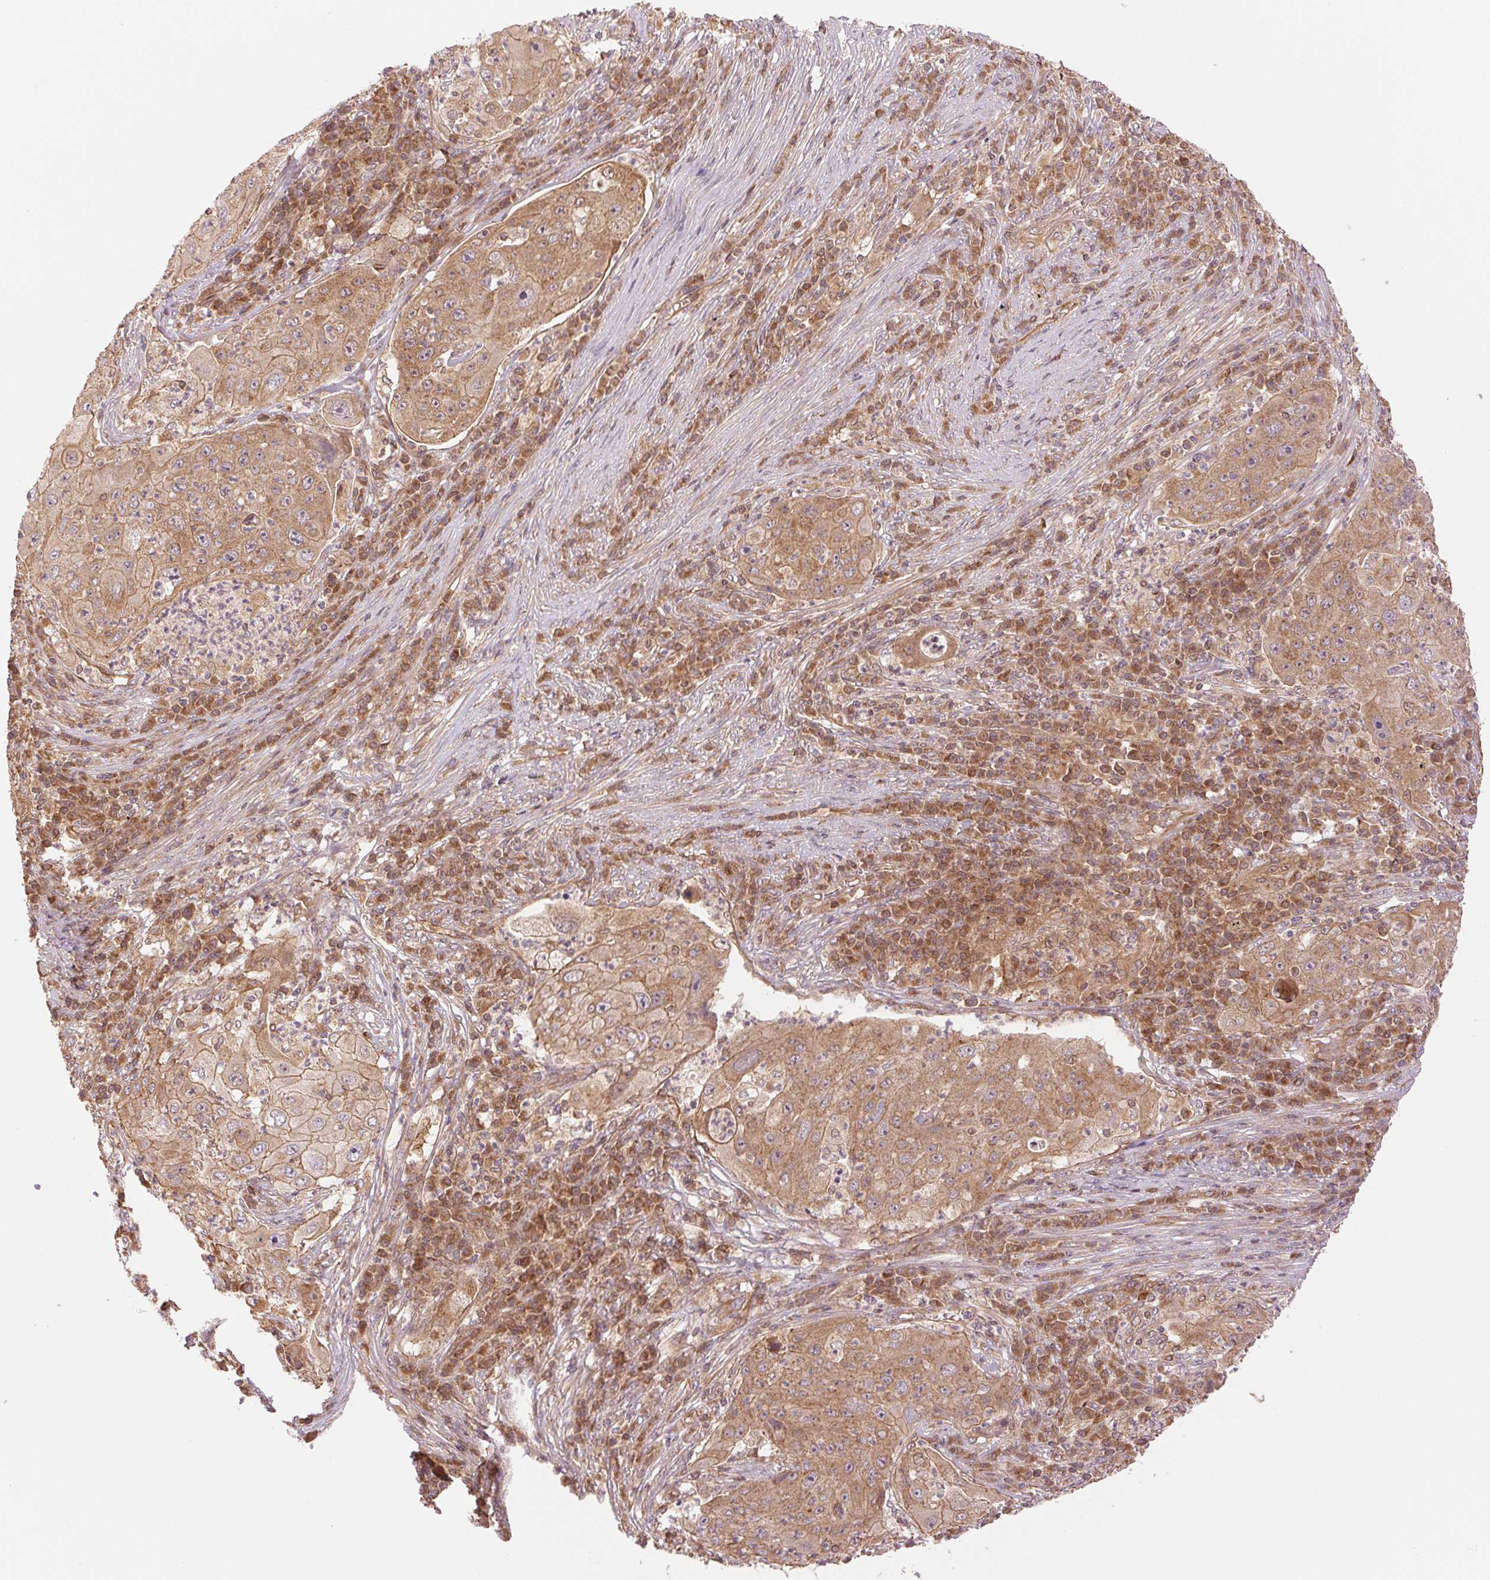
{"staining": {"intensity": "moderate", "quantity": ">75%", "location": "cytoplasmic/membranous"}, "tissue": "lung cancer", "cell_type": "Tumor cells", "image_type": "cancer", "snomed": [{"axis": "morphology", "description": "Squamous cell carcinoma, NOS"}, {"axis": "topography", "description": "Lung"}], "caption": "Lung squamous cell carcinoma tissue shows moderate cytoplasmic/membranous positivity in approximately >75% of tumor cells", "gene": "STARD7", "patient": {"sex": "female", "age": 59}}